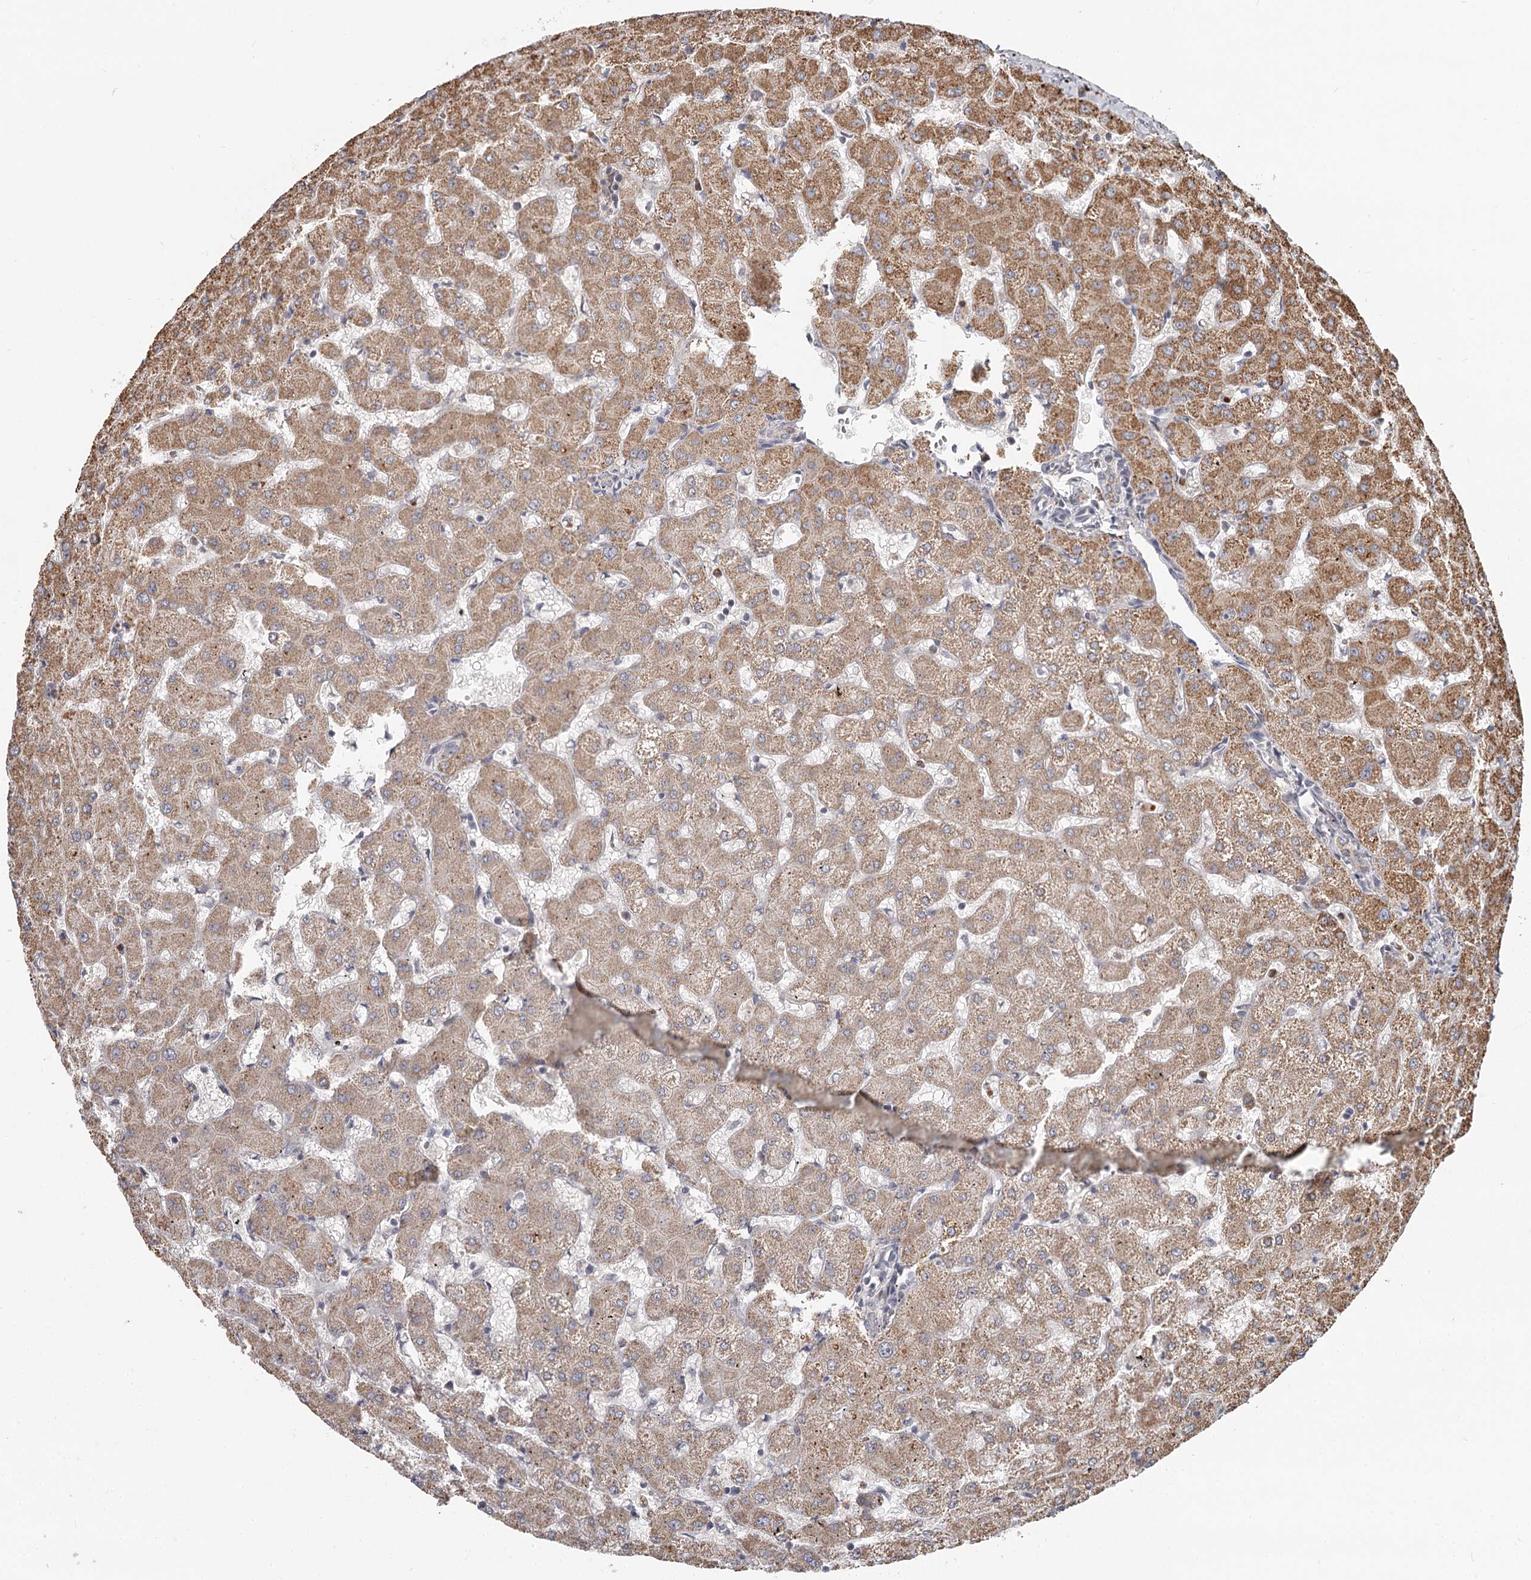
{"staining": {"intensity": "negative", "quantity": "none", "location": "none"}, "tissue": "liver", "cell_type": "Cholangiocytes", "image_type": "normal", "snomed": [{"axis": "morphology", "description": "Normal tissue, NOS"}, {"axis": "topography", "description": "Liver"}], "caption": "Liver stained for a protein using immunohistochemistry shows no staining cholangiocytes.", "gene": "CDC123", "patient": {"sex": "female", "age": 63}}